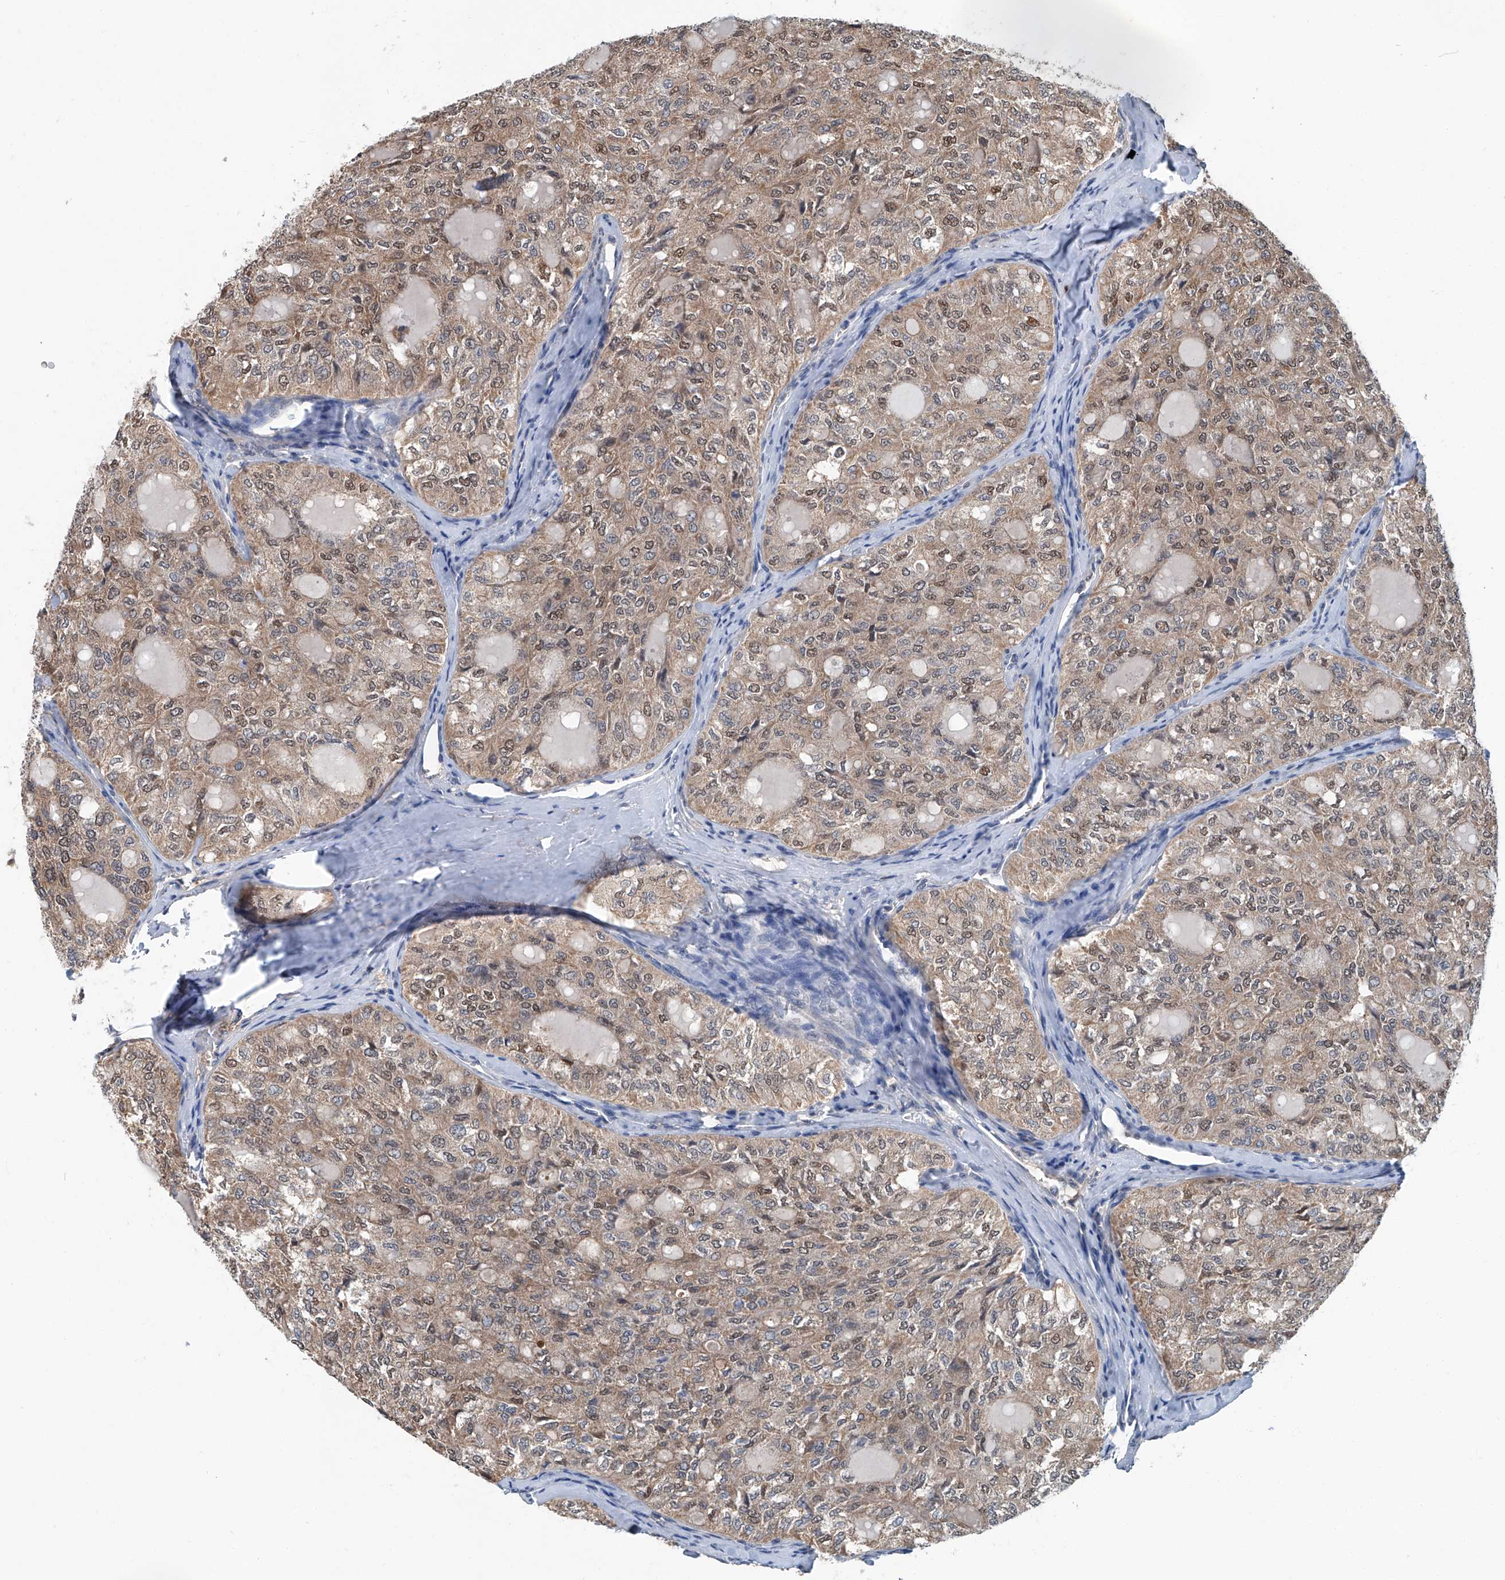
{"staining": {"intensity": "moderate", "quantity": ">75%", "location": "cytoplasmic/membranous,nuclear"}, "tissue": "thyroid cancer", "cell_type": "Tumor cells", "image_type": "cancer", "snomed": [{"axis": "morphology", "description": "Follicular adenoma carcinoma, NOS"}, {"axis": "topography", "description": "Thyroid gland"}], "caption": "Human thyroid cancer stained for a protein (brown) displays moderate cytoplasmic/membranous and nuclear positive staining in about >75% of tumor cells.", "gene": "CLK1", "patient": {"sex": "male", "age": 75}}